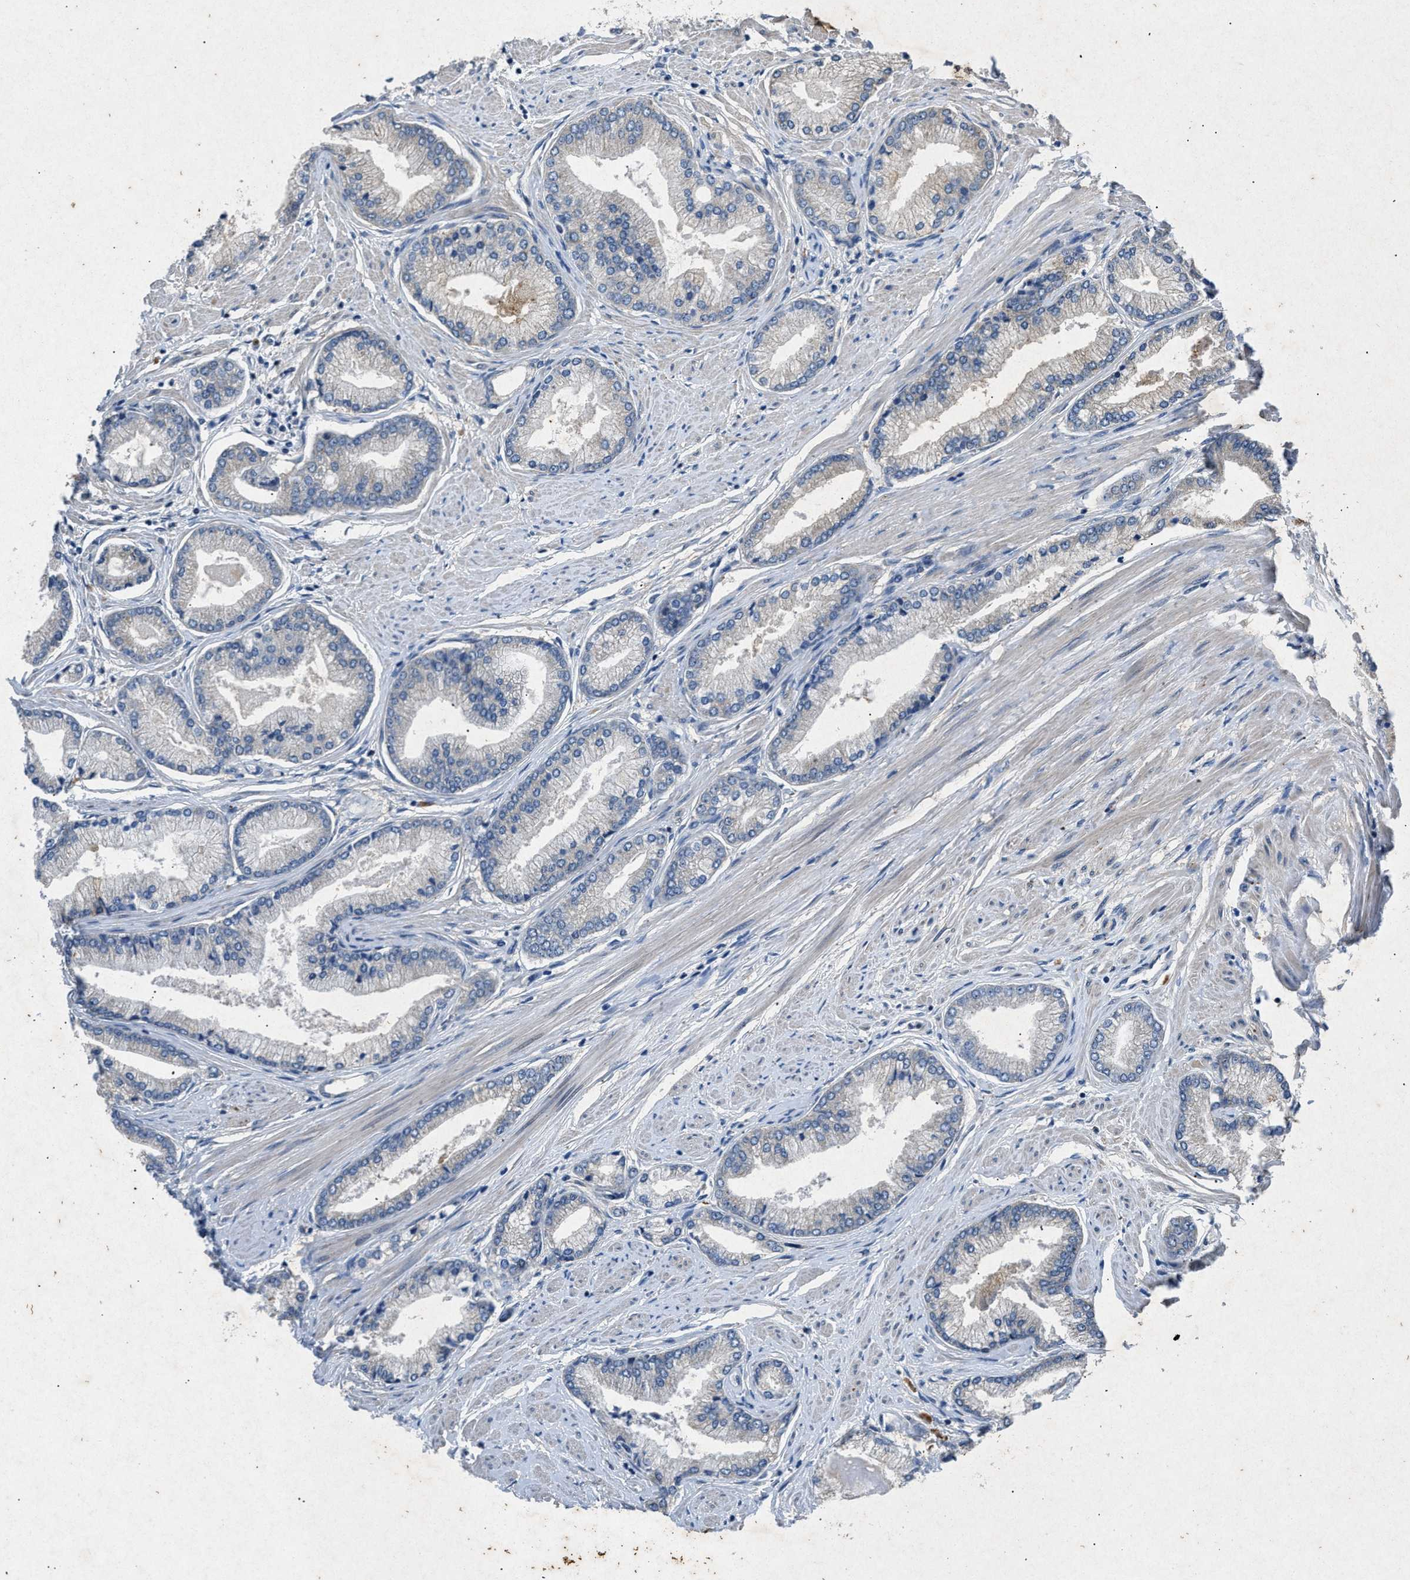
{"staining": {"intensity": "negative", "quantity": "none", "location": "none"}, "tissue": "prostate cancer", "cell_type": "Tumor cells", "image_type": "cancer", "snomed": [{"axis": "morphology", "description": "Adenocarcinoma, High grade"}, {"axis": "topography", "description": "Prostate"}], "caption": "This is an immunohistochemistry photomicrograph of prostate high-grade adenocarcinoma. There is no staining in tumor cells.", "gene": "PRKG2", "patient": {"sex": "male", "age": 61}}